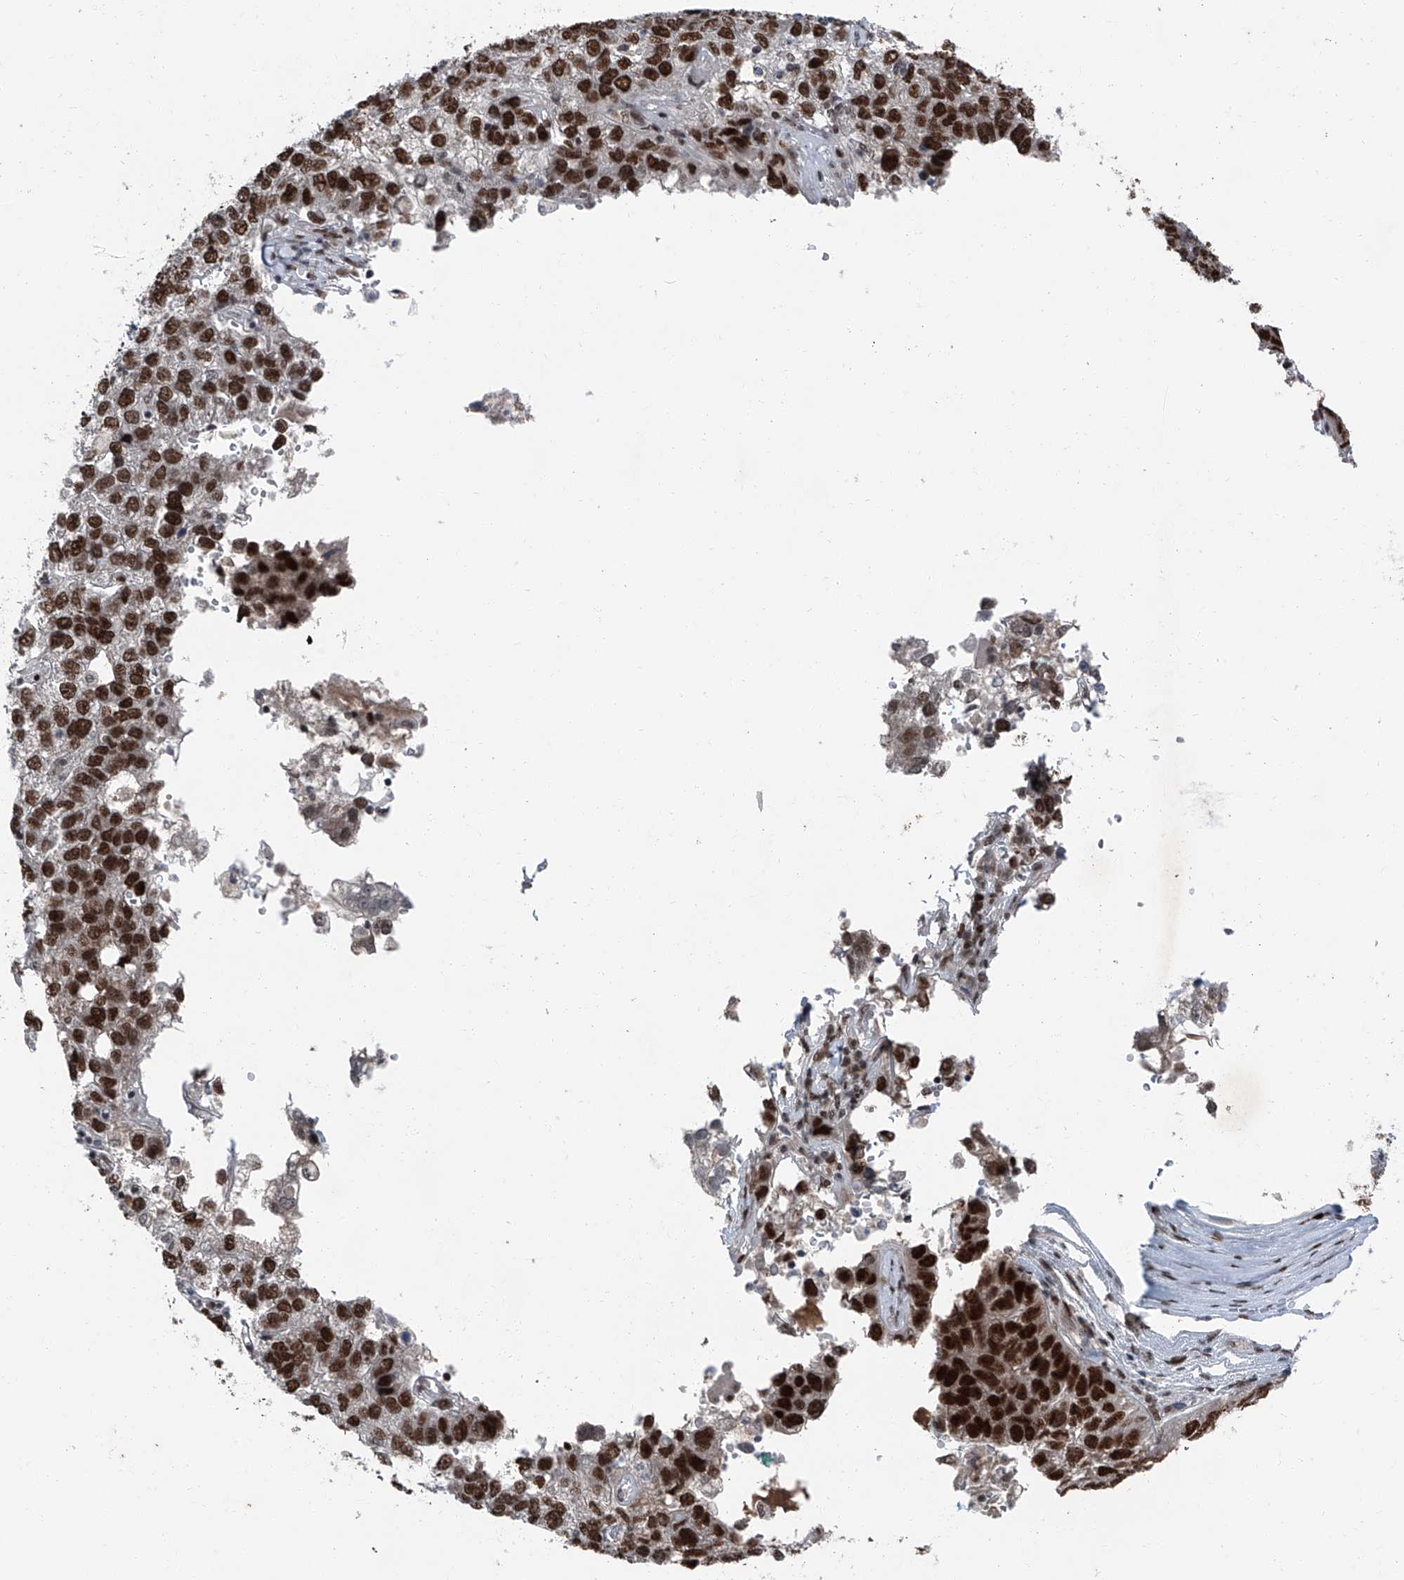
{"staining": {"intensity": "strong", "quantity": "25%-75%", "location": "nuclear"}, "tissue": "pancreatic cancer", "cell_type": "Tumor cells", "image_type": "cancer", "snomed": [{"axis": "morphology", "description": "Adenocarcinoma, NOS"}, {"axis": "topography", "description": "Pancreas"}], "caption": "A high-resolution image shows IHC staining of adenocarcinoma (pancreatic), which exhibits strong nuclear expression in approximately 25%-75% of tumor cells.", "gene": "BMI1", "patient": {"sex": "female", "age": 61}}